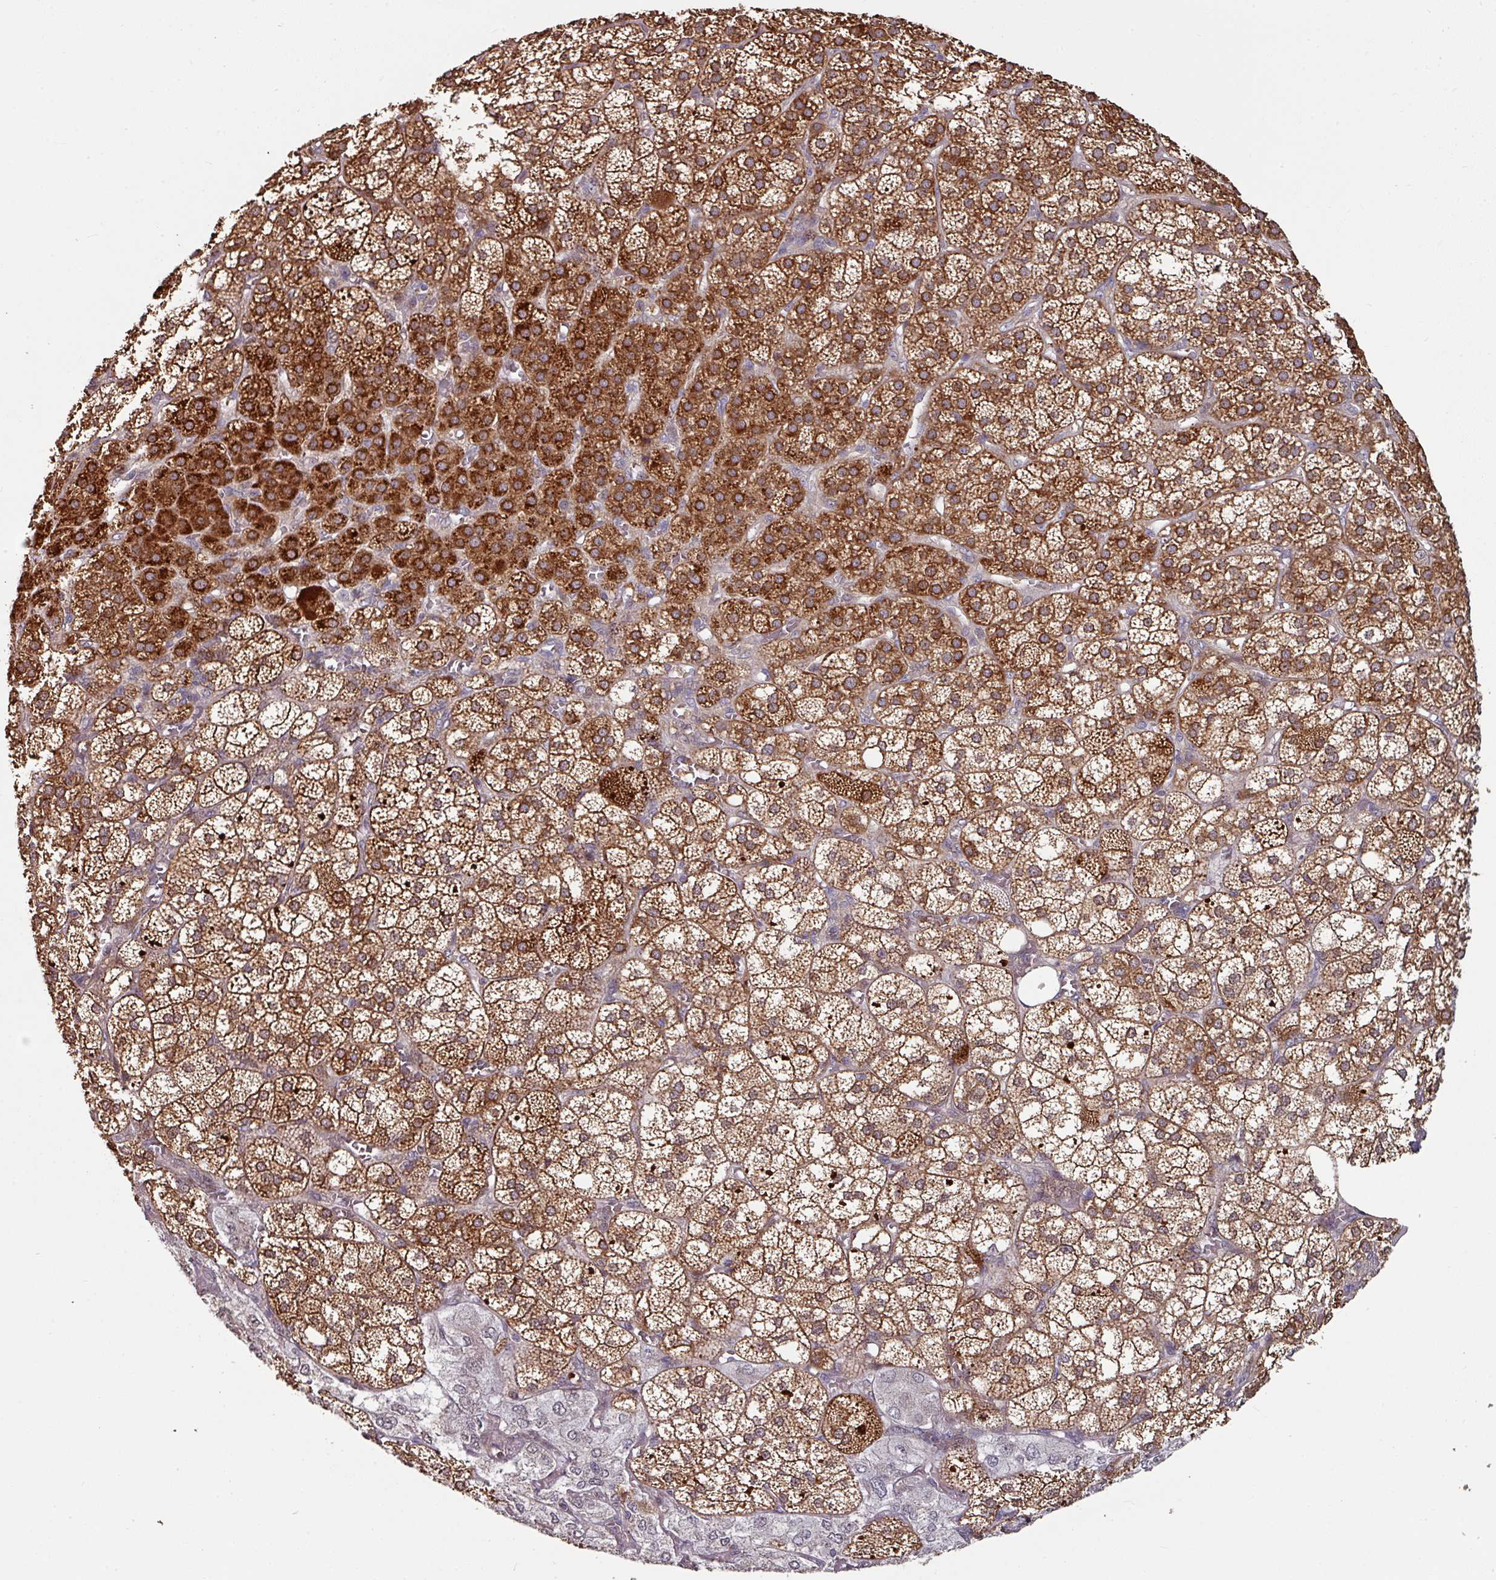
{"staining": {"intensity": "strong", "quantity": ">75%", "location": "cytoplasmic/membranous"}, "tissue": "adrenal gland", "cell_type": "Glandular cells", "image_type": "normal", "snomed": [{"axis": "morphology", "description": "Normal tissue, NOS"}, {"axis": "topography", "description": "Adrenal gland"}], "caption": "Immunohistochemistry (IHC) of benign human adrenal gland shows high levels of strong cytoplasmic/membranous positivity in about >75% of glandular cells. (Stains: DAB (3,3'-diaminobenzidine) in brown, nuclei in blue, Microscopy: brightfield microscopy at high magnification).", "gene": "OR2D3", "patient": {"sex": "female", "age": 60}}